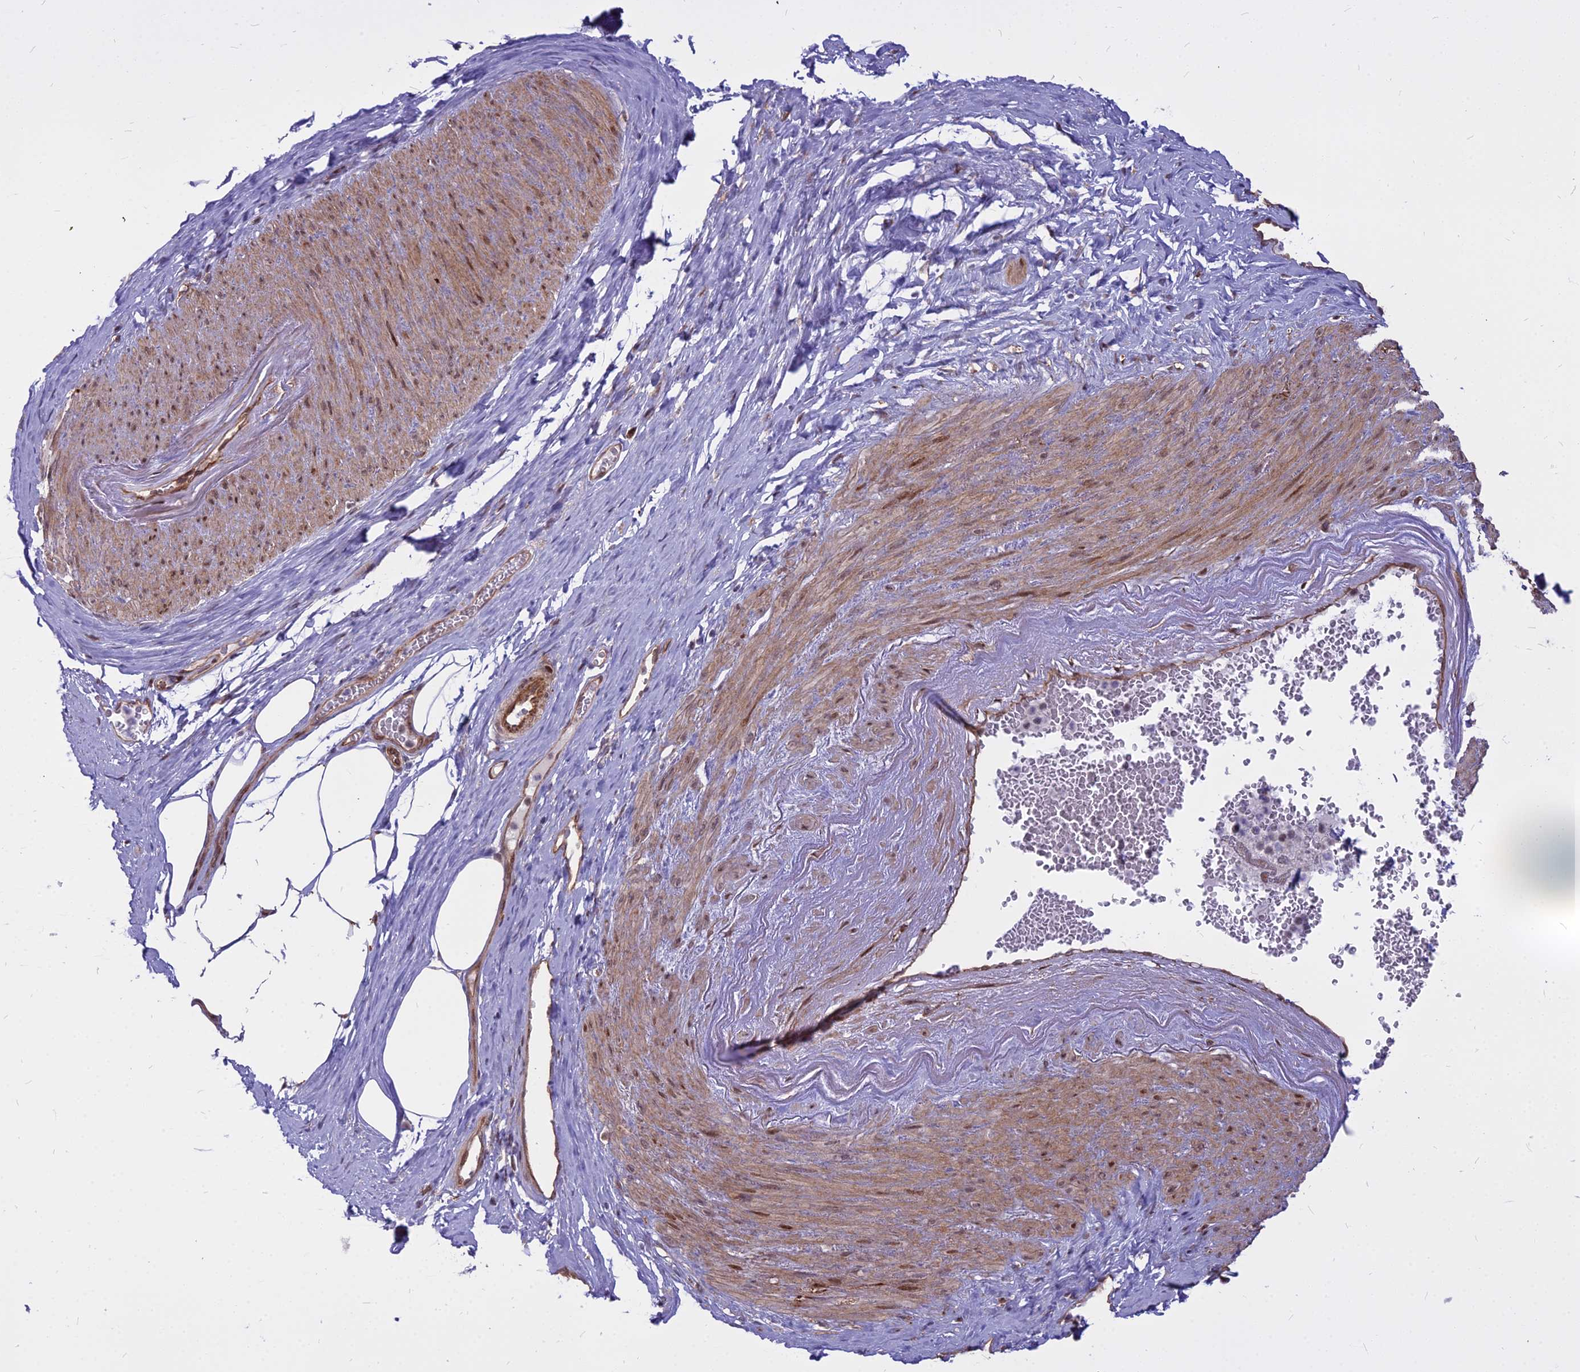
{"staining": {"intensity": "negative", "quantity": "none", "location": "none"}, "tissue": "adipose tissue", "cell_type": "Adipocytes", "image_type": "normal", "snomed": [{"axis": "morphology", "description": "Normal tissue, NOS"}, {"axis": "morphology", "description": "Adenocarcinoma, Low grade"}, {"axis": "topography", "description": "Prostate"}, {"axis": "topography", "description": "Peripheral nerve tissue"}], "caption": "IHC micrograph of benign adipose tissue: adipose tissue stained with DAB exhibits no significant protein staining in adipocytes. Brightfield microscopy of immunohistochemistry stained with DAB (brown) and hematoxylin (blue), captured at high magnification.", "gene": "ALG10B", "patient": {"sex": "male", "age": 63}}